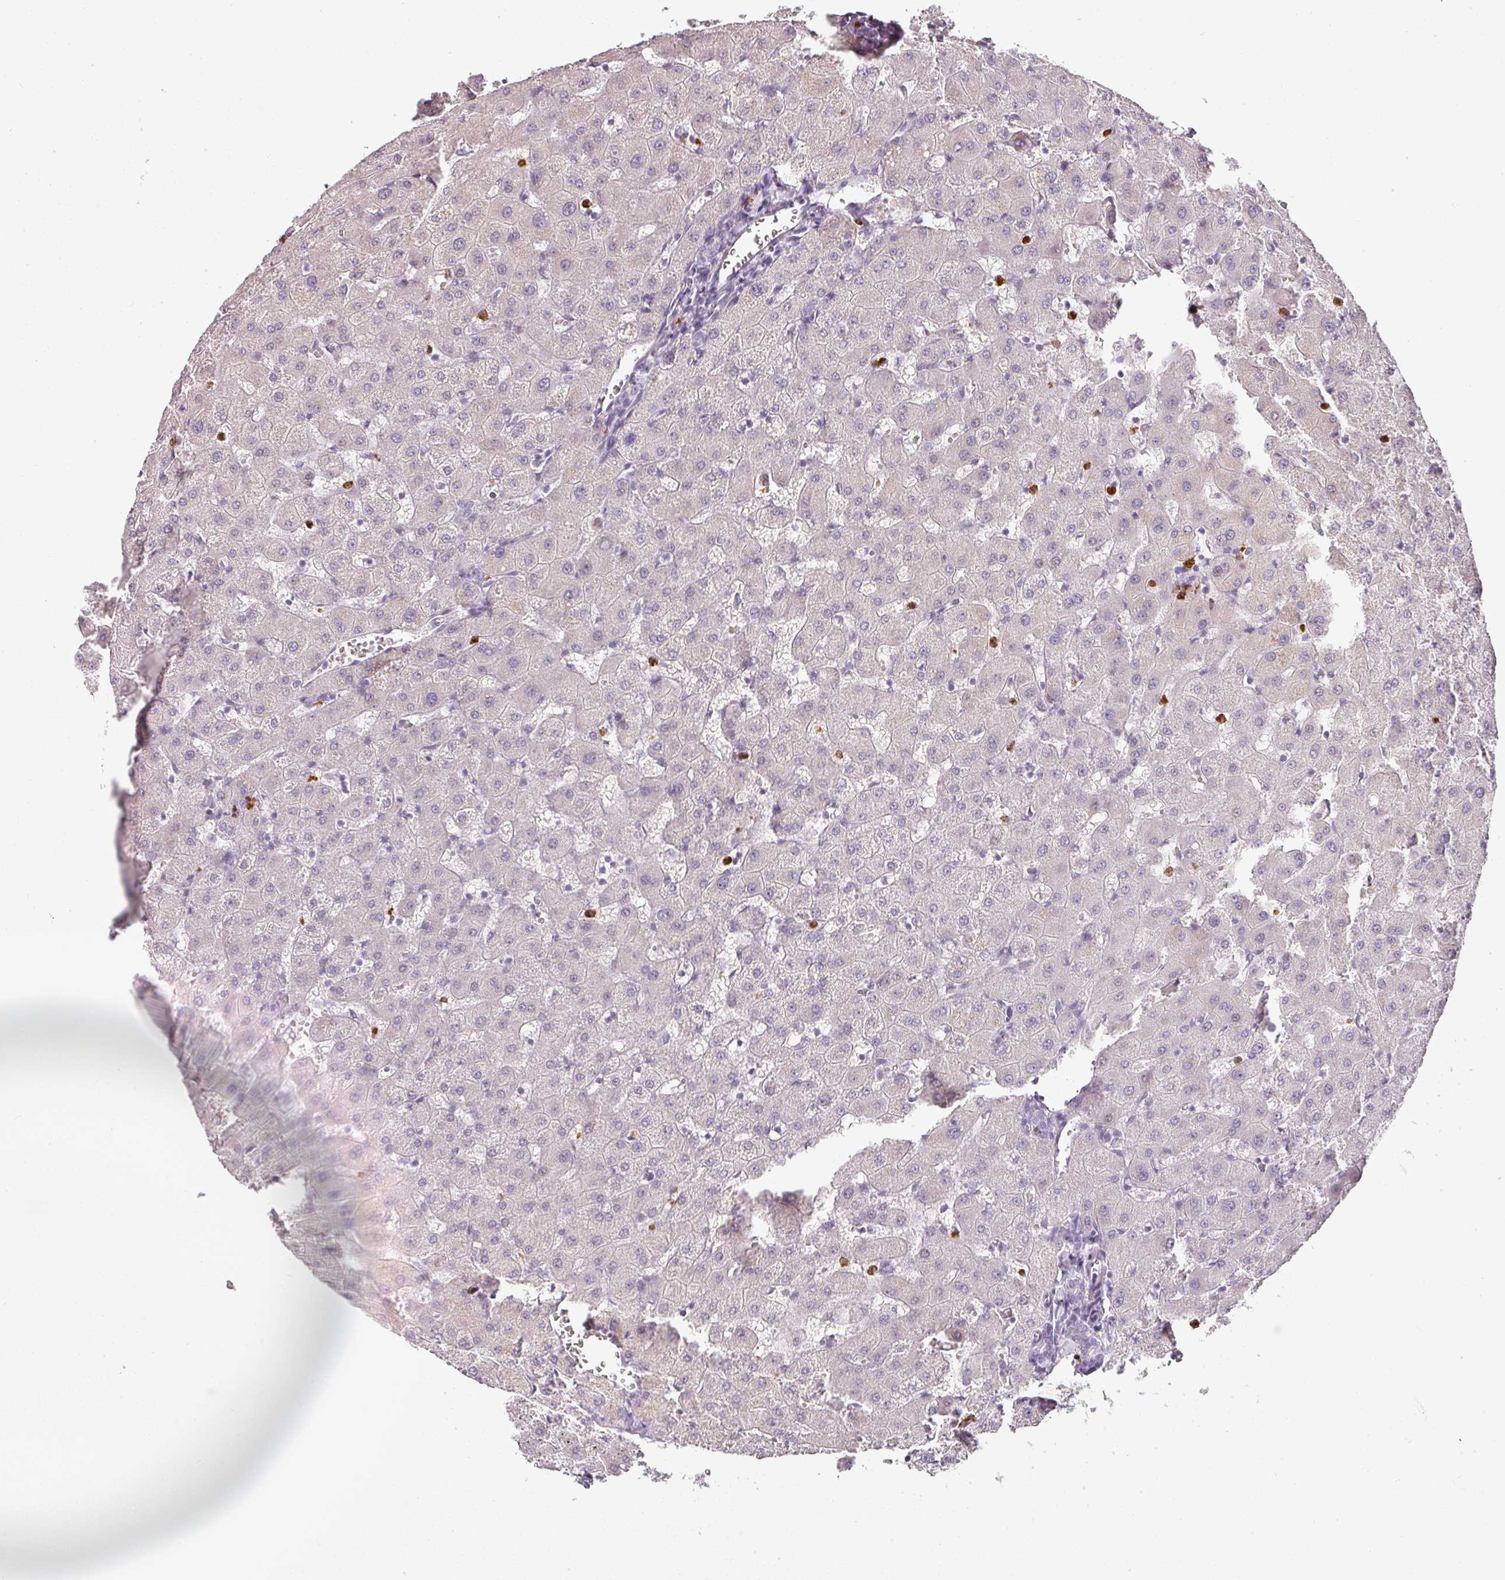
{"staining": {"intensity": "negative", "quantity": "none", "location": "none"}, "tissue": "liver", "cell_type": "Cholangiocytes", "image_type": "normal", "snomed": [{"axis": "morphology", "description": "Normal tissue, NOS"}, {"axis": "topography", "description": "Liver"}], "caption": "Immunohistochemical staining of normal liver reveals no significant staining in cholangiocytes. (Stains: DAB immunohistochemistry with hematoxylin counter stain, Microscopy: brightfield microscopy at high magnification).", "gene": "CAMP", "patient": {"sex": "female", "age": 63}}